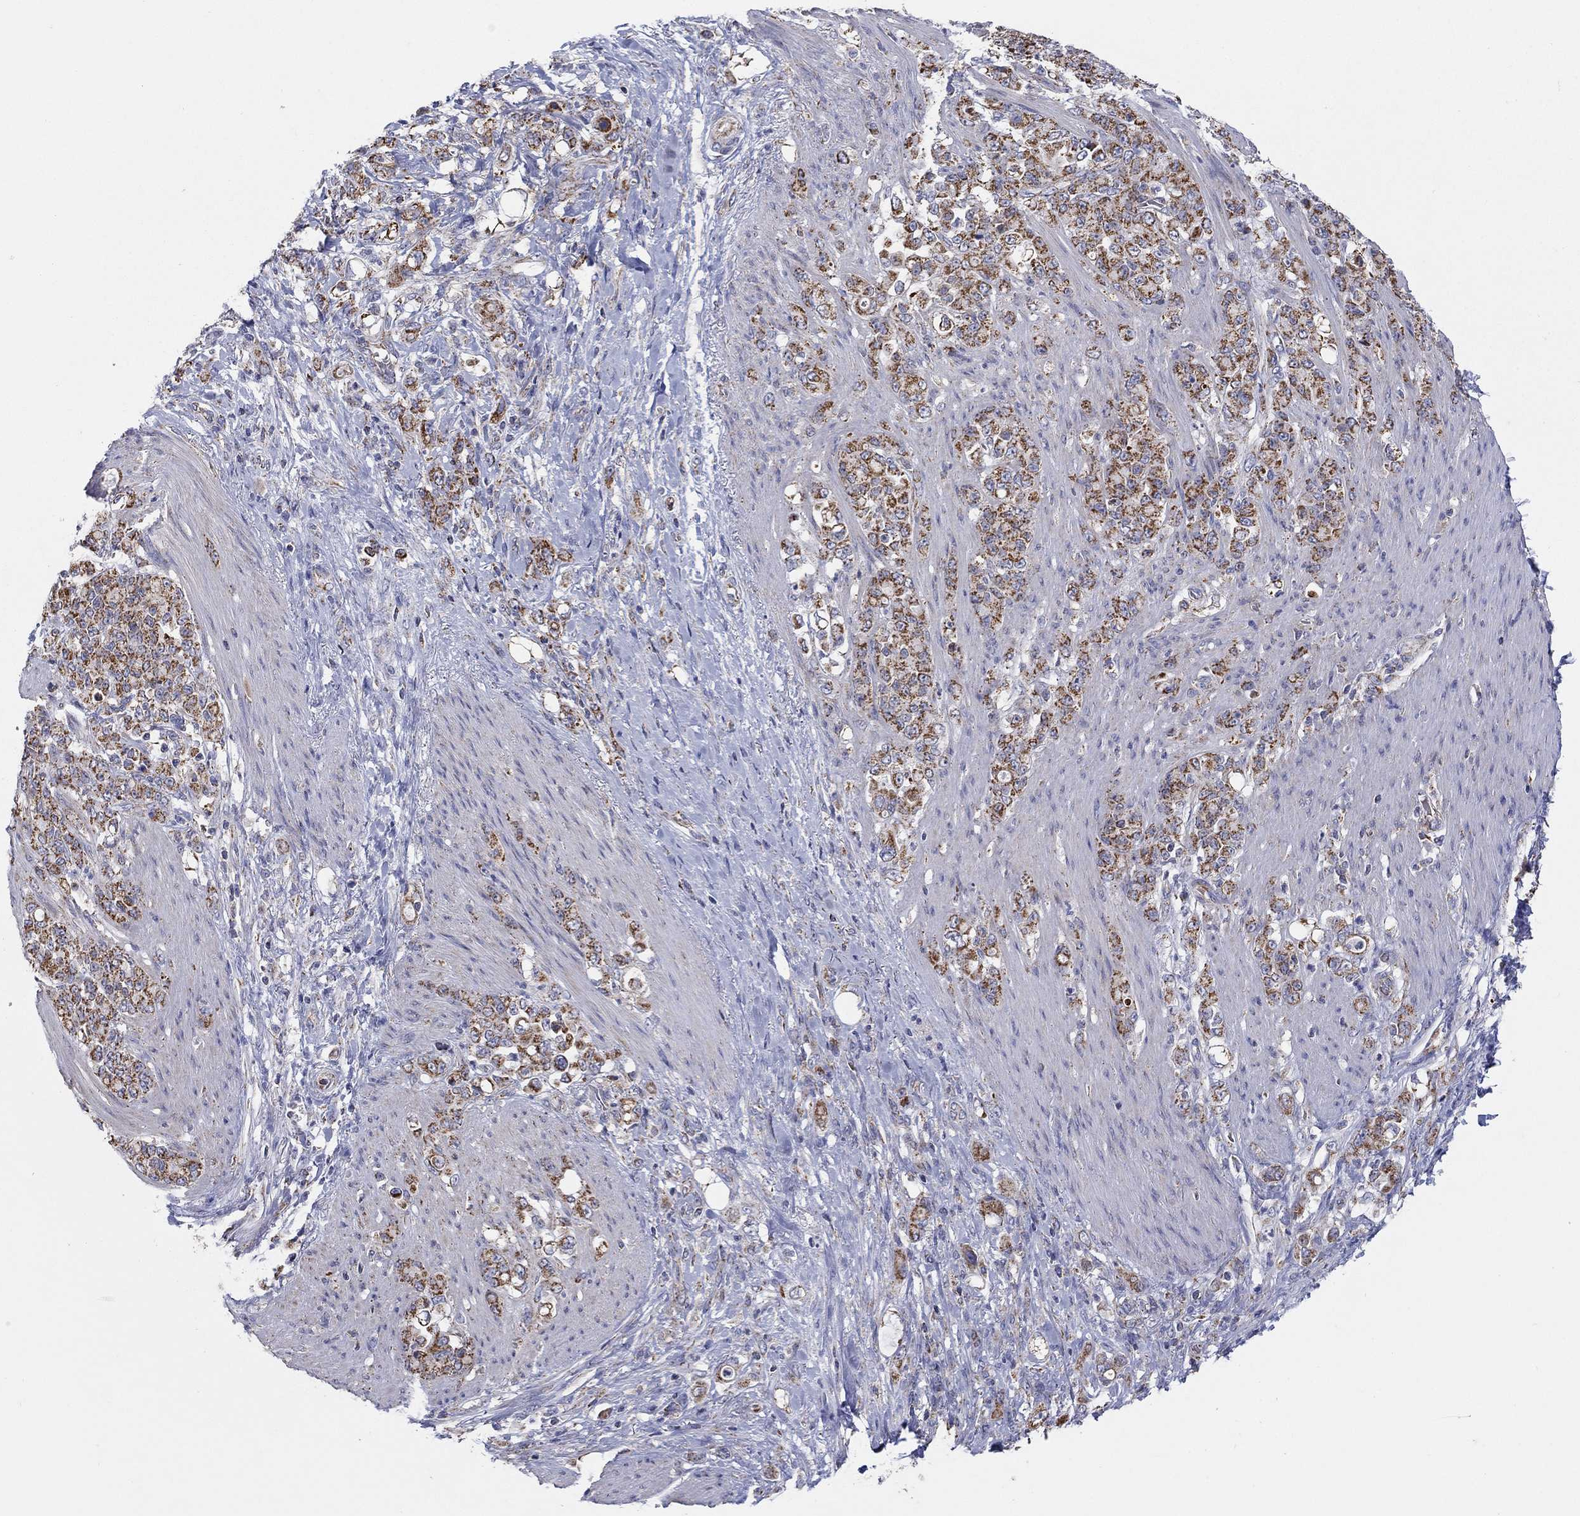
{"staining": {"intensity": "strong", "quantity": ">75%", "location": "cytoplasmic/membranous"}, "tissue": "stomach cancer", "cell_type": "Tumor cells", "image_type": "cancer", "snomed": [{"axis": "morphology", "description": "Adenocarcinoma, NOS"}, {"axis": "topography", "description": "Stomach"}], "caption": "This micrograph reveals immunohistochemistry staining of human stomach cancer, with high strong cytoplasmic/membranous expression in approximately >75% of tumor cells.", "gene": "HPS5", "patient": {"sex": "female", "age": 79}}